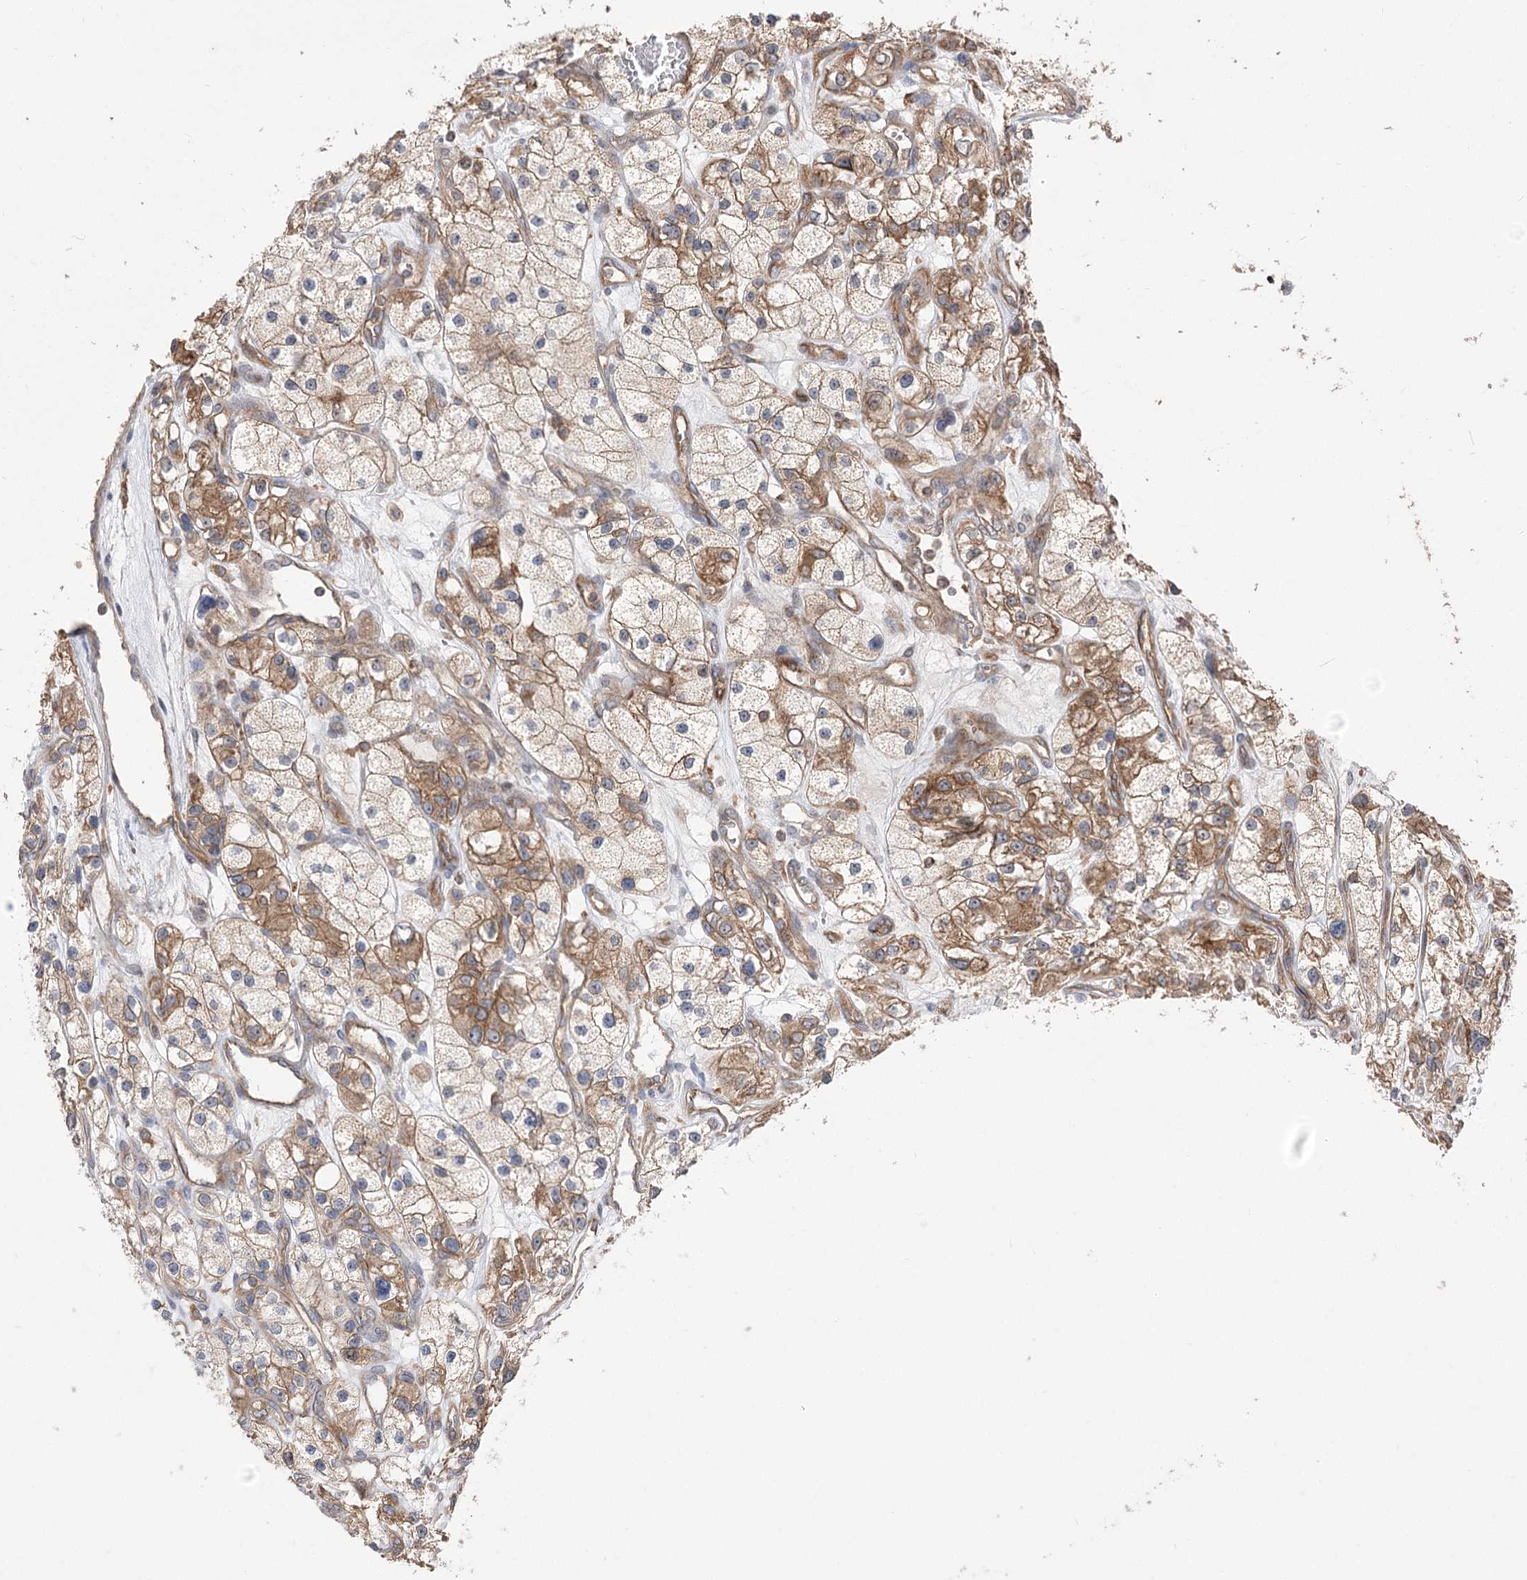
{"staining": {"intensity": "moderate", "quantity": ">75%", "location": "cytoplasmic/membranous"}, "tissue": "renal cancer", "cell_type": "Tumor cells", "image_type": "cancer", "snomed": [{"axis": "morphology", "description": "Adenocarcinoma, NOS"}, {"axis": "topography", "description": "Kidney"}], "caption": "The histopathology image exhibits immunohistochemical staining of adenocarcinoma (renal). There is moderate cytoplasmic/membranous positivity is present in approximately >75% of tumor cells. (Brightfield microscopy of DAB IHC at high magnification).", "gene": "XYLB", "patient": {"sex": "female", "age": 57}}